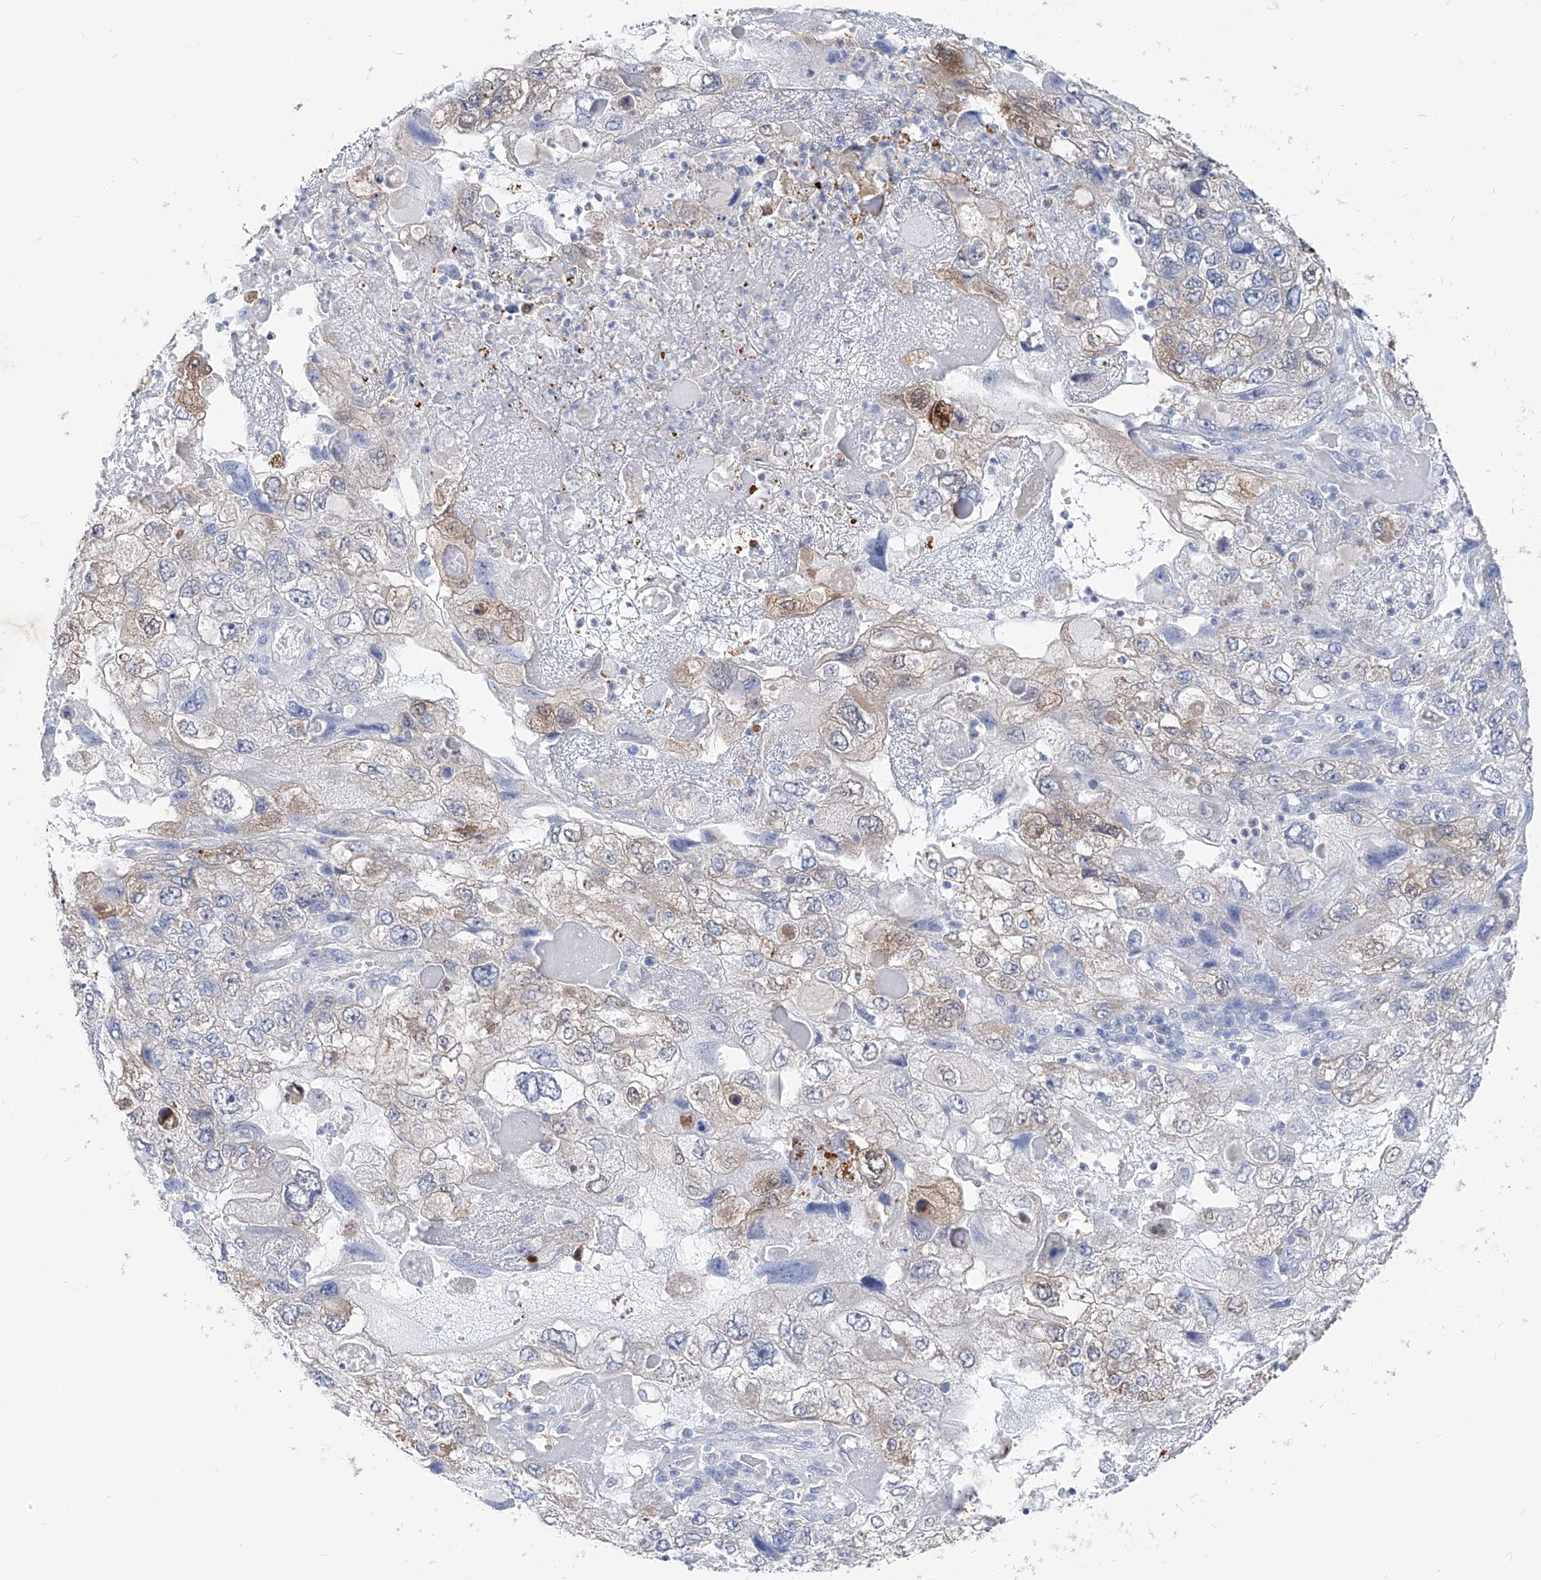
{"staining": {"intensity": "weak", "quantity": "25%-75%", "location": "cytoplasmic/membranous"}, "tissue": "endometrial cancer", "cell_type": "Tumor cells", "image_type": "cancer", "snomed": [{"axis": "morphology", "description": "Adenocarcinoma, NOS"}, {"axis": "topography", "description": "Endometrium"}], "caption": "Immunohistochemical staining of endometrial adenocarcinoma exhibits low levels of weak cytoplasmic/membranous expression in approximately 25%-75% of tumor cells. (DAB = brown stain, brightfield microscopy at high magnification).", "gene": "UFL1", "patient": {"sex": "female", "age": 49}}